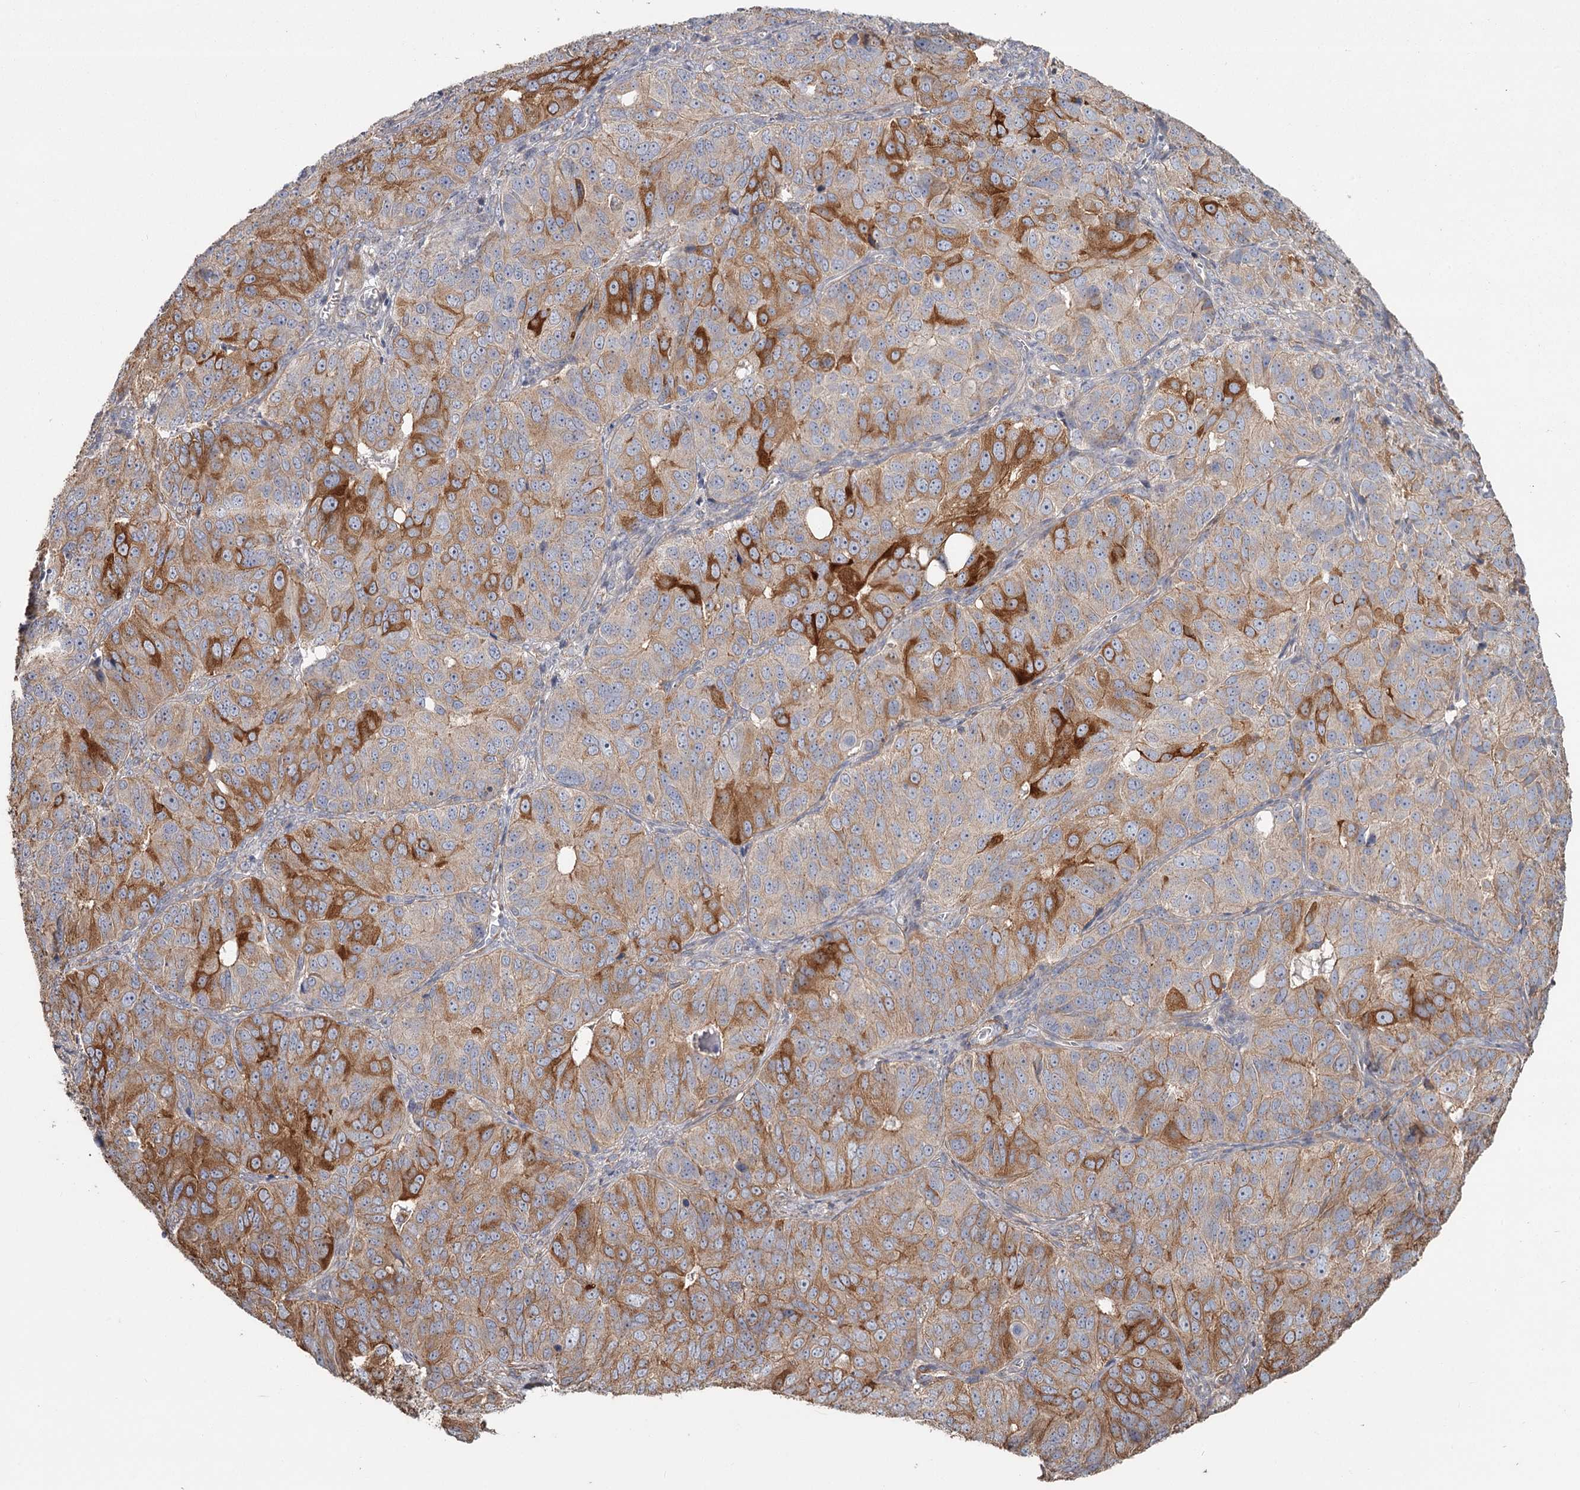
{"staining": {"intensity": "strong", "quantity": "<25%", "location": "cytoplasmic/membranous"}, "tissue": "ovarian cancer", "cell_type": "Tumor cells", "image_type": "cancer", "snomed": [{"axis": "morphology", "description": "Carcinoma, endometroid"}, {"axis": "topography", "description": "Ovary"}], "caption": "The micrograph reveals immunohistochemical staining of endometroid carcinoma (ovarian). There is strong cytoplasmic/membranous staining is appreciated in about <25% of tumor cells.", "gene": "DHRS9", "patient": {"sex": "female", "age": 51}}